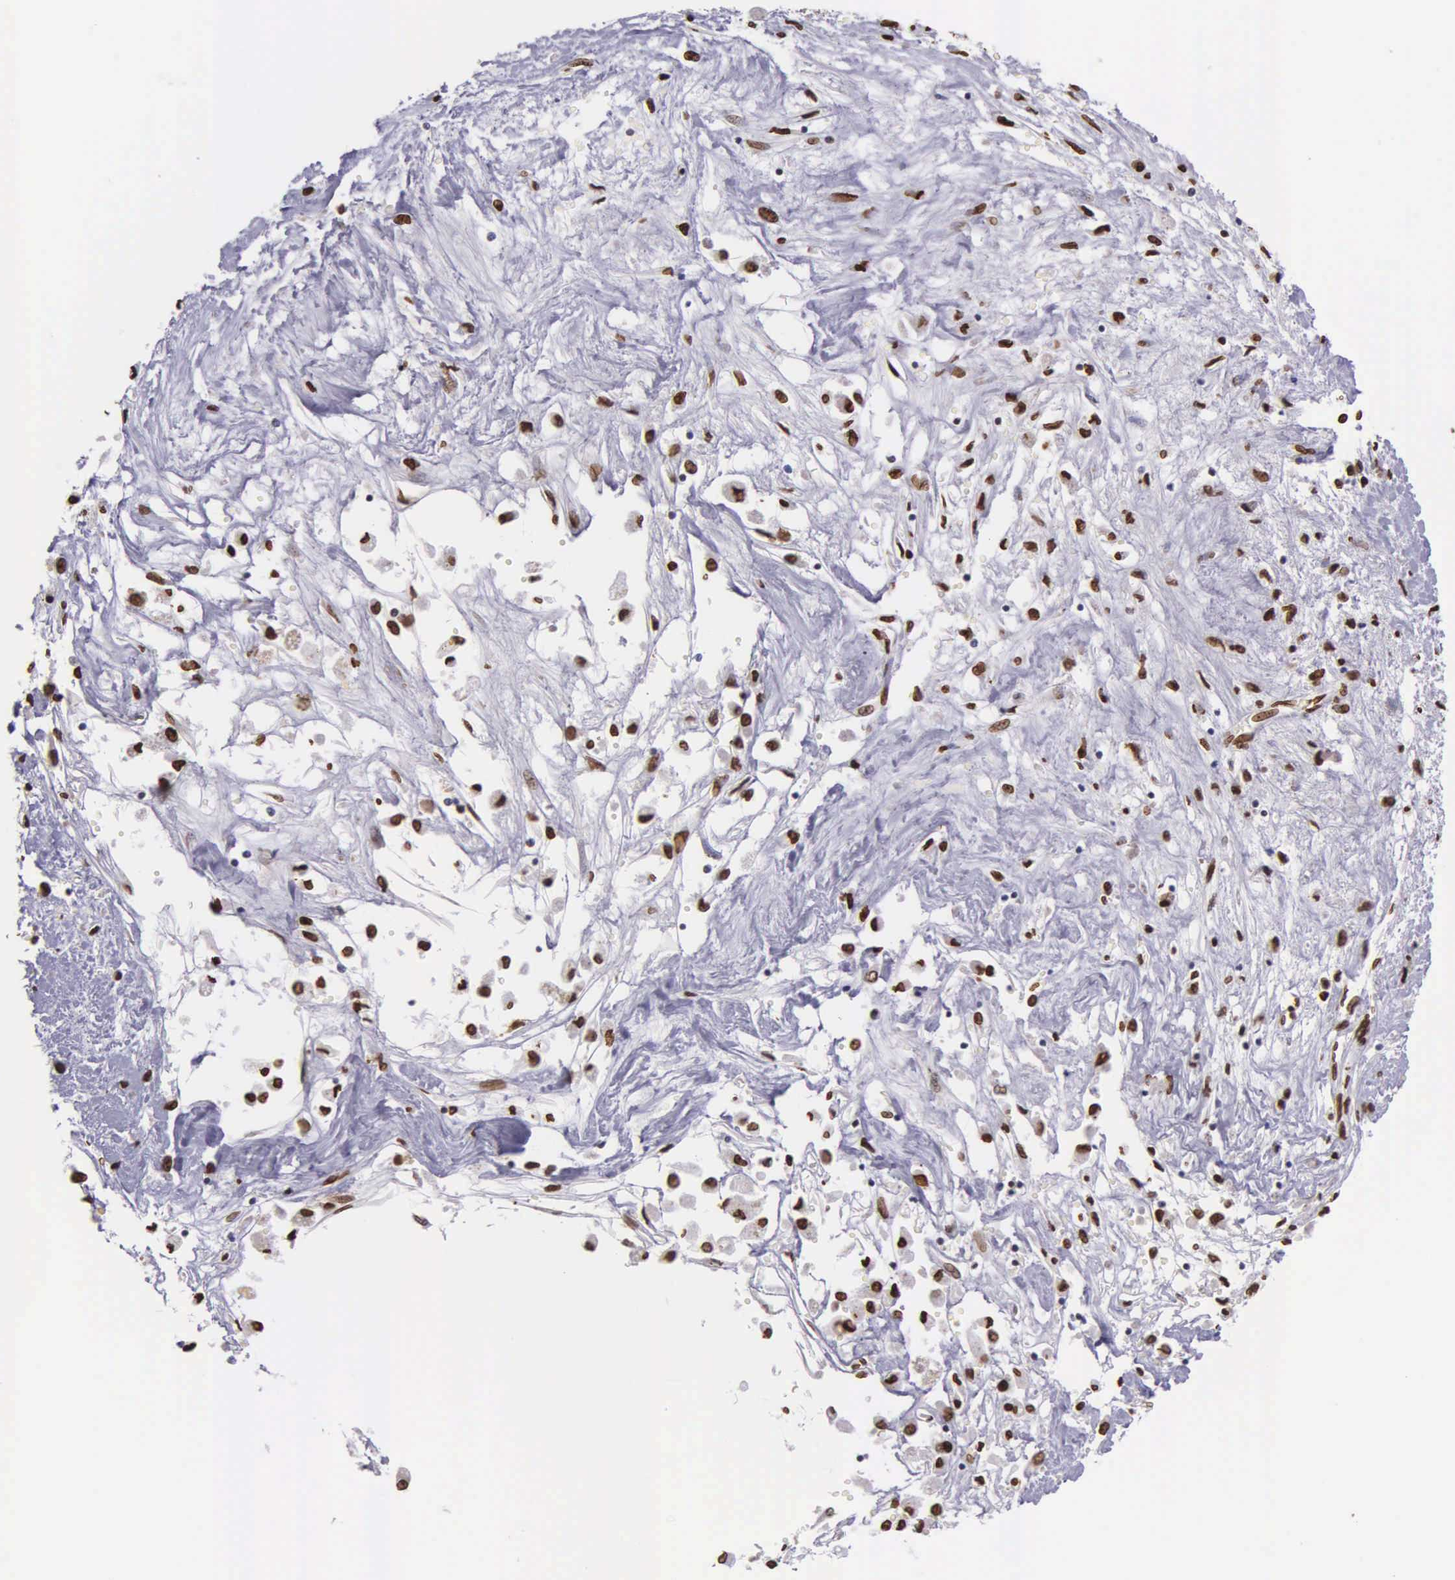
{"staining": {"intensity": "strong", "quantity": ">75%", "location": "nuclear"}, "tissue": "liver cancer", "cell_type": "Tumor cells", "image_type": "cancer", "snomed": [{"axis": "morphology", "description": "Carcinoma, Hepatocellular, NOS"}, {"axis": "topography", "description": "Liver"}], "caption": "A brown stain highlights strong nuclear positivity of a protein in liver hepatocellular carcinoma tumor cells.", "gene": "H1-0", "patient": {"sex": "male", "age": 64}}